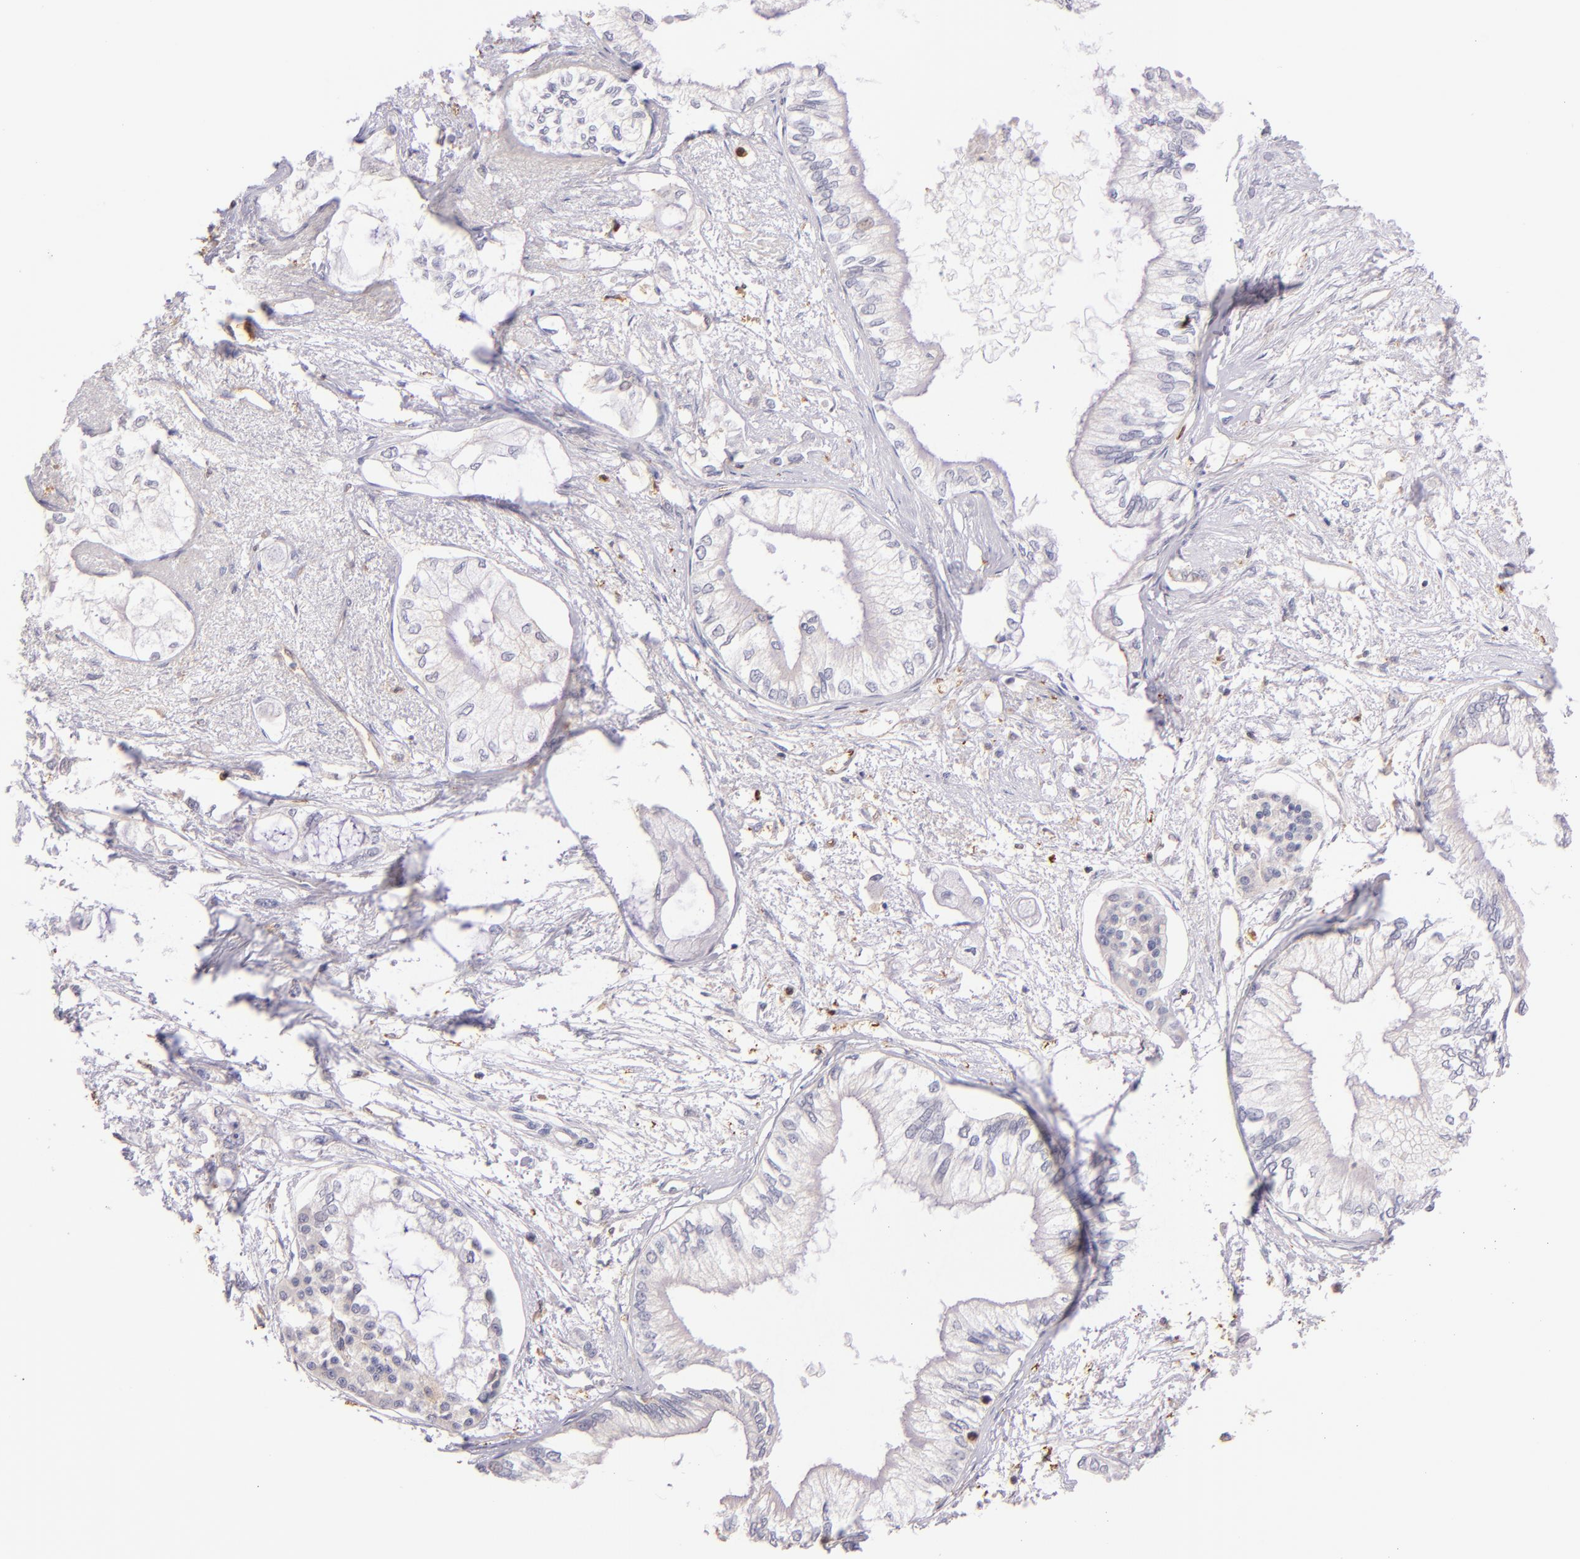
{"staining": {"intensity": "negative", "quantity": "none", "location": "none"}, "tissue": "pancreatic cancer", "cell_type": "Tumor cells", "image_type": "cancer", "snomed": [{"axis": "morphology", "description": "Adenocarcinoma, NOS"}, {"axis": "topography", "description": "Pancreas"}], "caption": "DAB immunohistochemical staining of adenocarcinoma (pancreatic) displays no significant staining in tumor cells. The staining was performed using DAB to visualize the protein expression in brown, while the nuclei were stained in blue with hematoxylin (Magnification: 20x).", "gene": "BTK", "patient": {"sex": "male", "age": 79}}